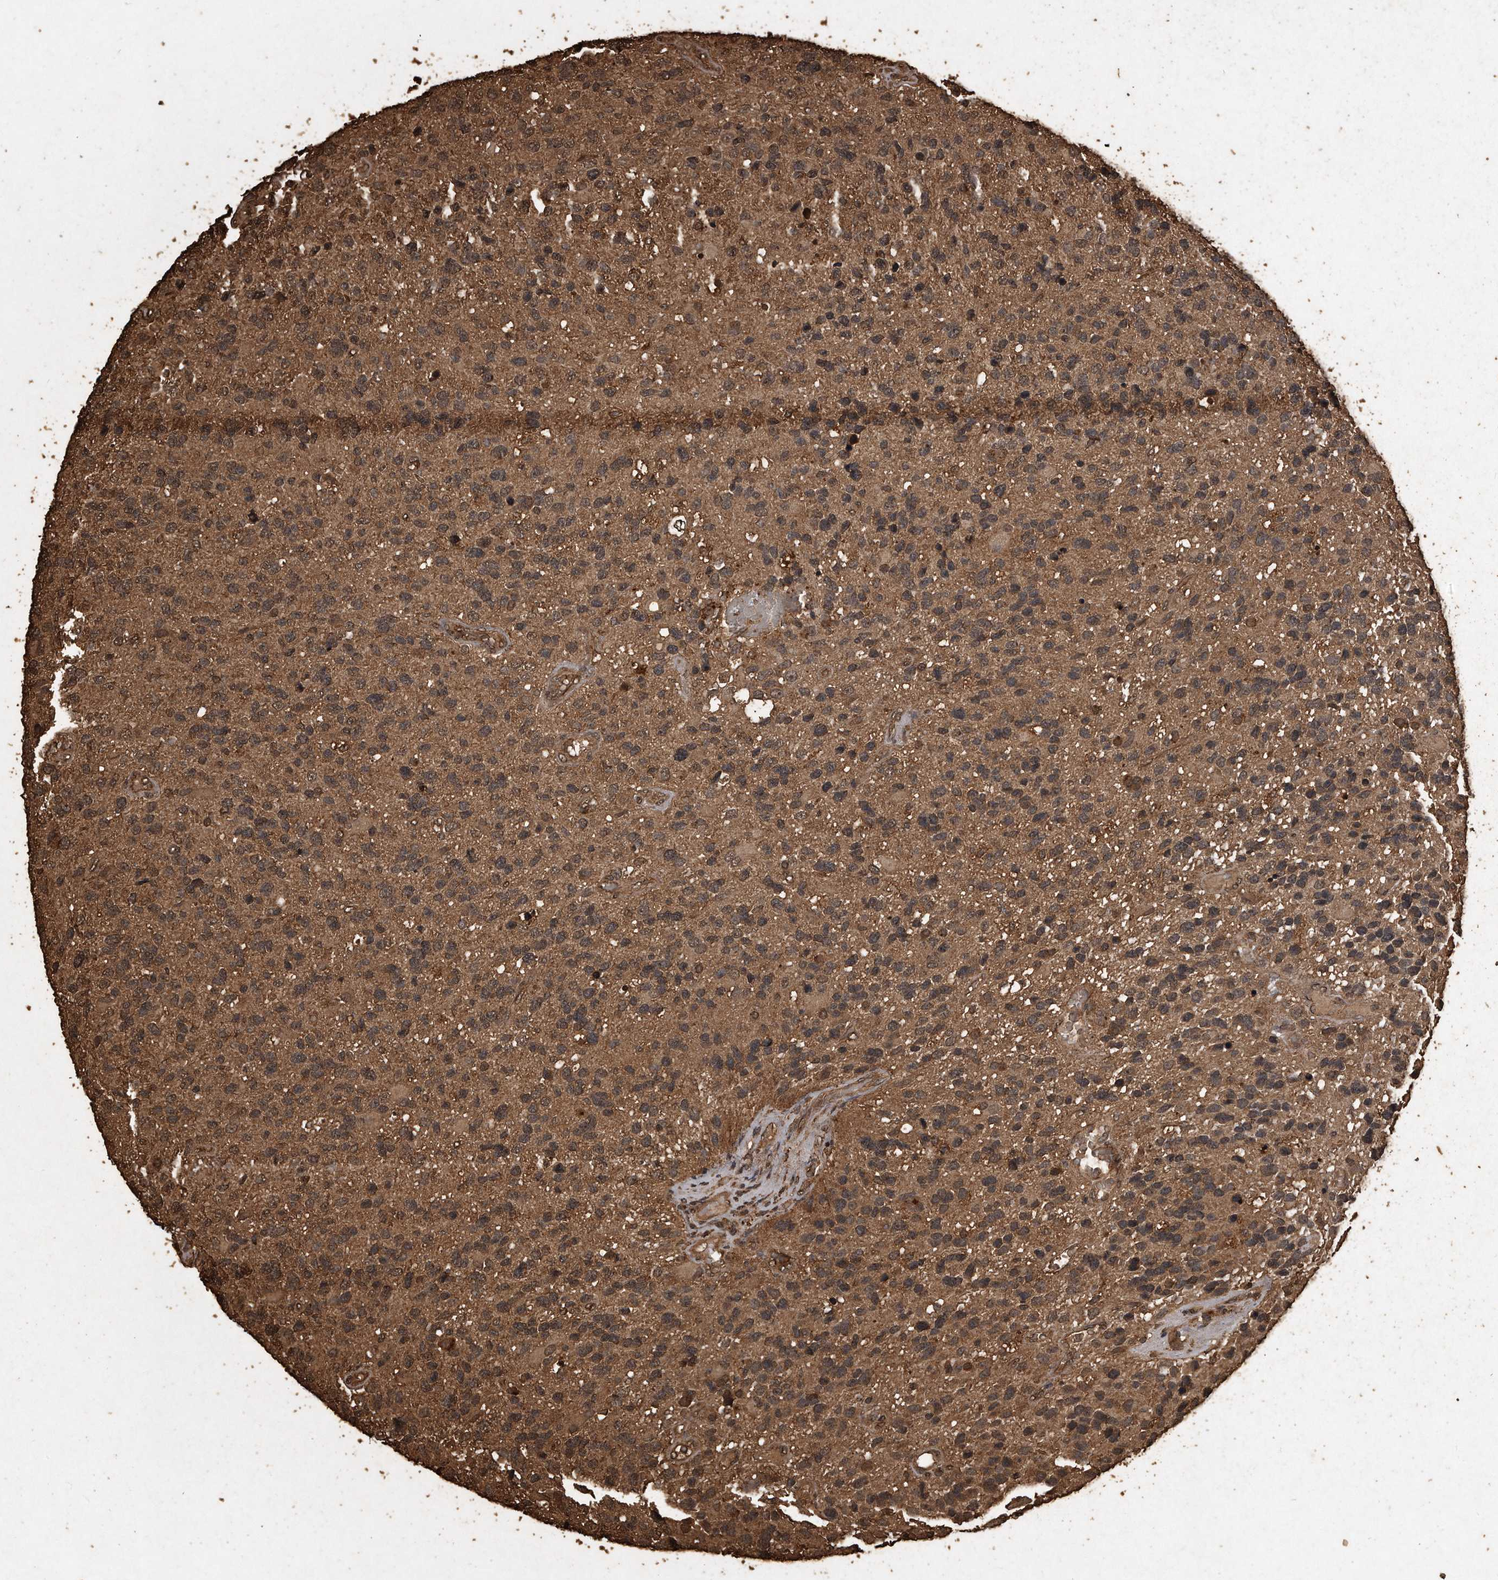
{"staining": {"intensity": "moderate", "quantity": ">75%", "location": "cytoplasmic/membranous,nuclear"}, "tissue": "glioma", "cell_type": "Tumor cells", "image_type": "cancer", "snomed": [{"axis": "morphology", "description": "Glioma, malignant, High grade"}, {"axis": "topography", "description": "Brain"}], "caption": "Immunohistochemical staining of human glioma reveals medium levels of moderate cytoplasmic/membranous and nuclear protein expression in about >75% of tumor cells.", "gene": "CFLAR", "patient": {"sex": "female", "age": 58}}